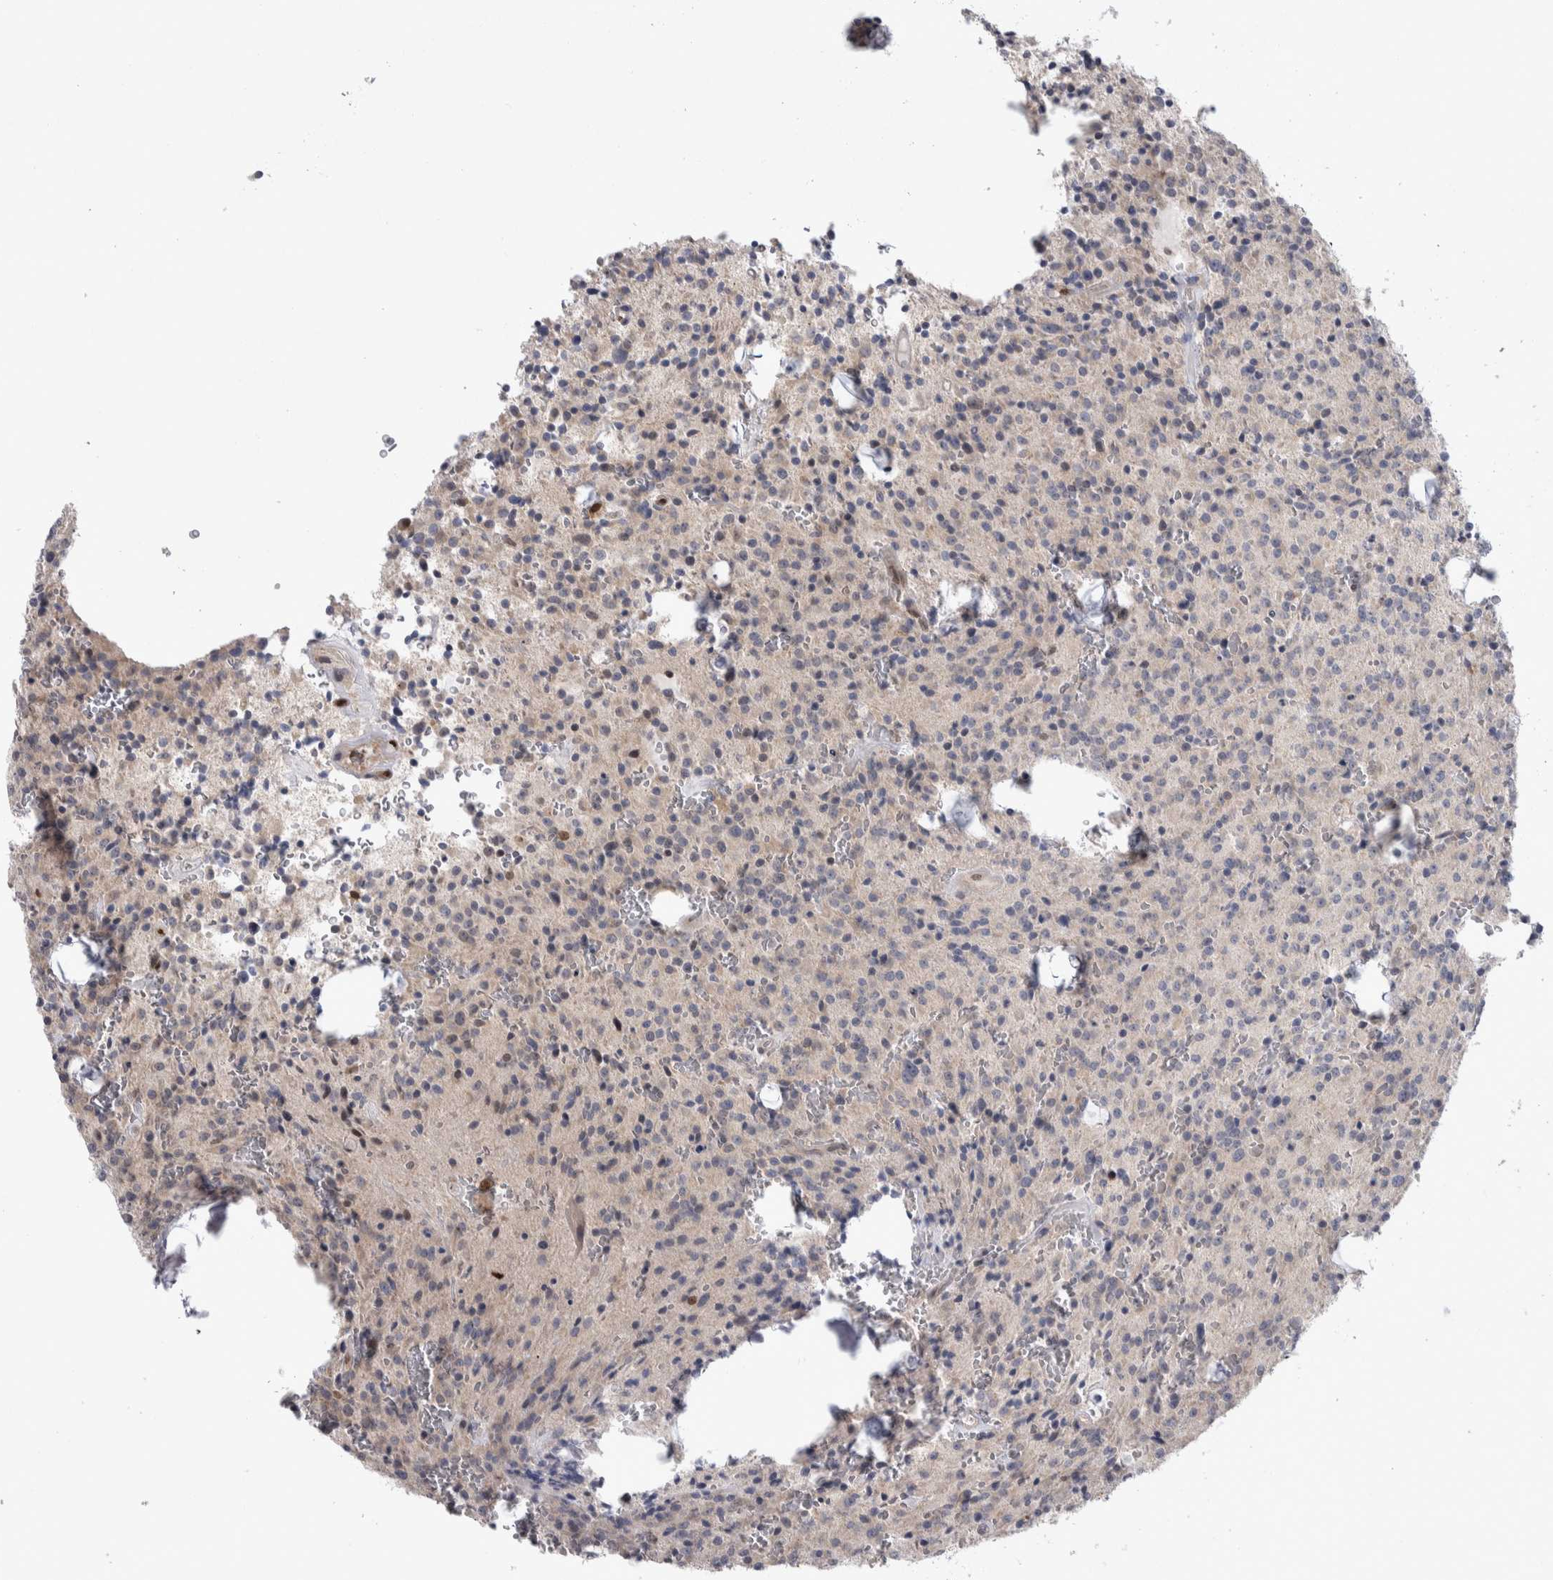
{"staining": {"intensity": "weak", "quantity": "<25%", "location": "cytoplasmic/membranous"}, "tissue": "glioma", "cell_type": "Tumor cells", "image_type": "cancer", "snomed": [{"axis": "morphology", "description": "Glioma, malignant, Low grade"}, {"axis": "topography", "description": "Brain"}], "caption": "A histopathology image of human glioma is negative for staining in tumor cells. (DAB immunohistochemistry visualized using brightfield microscopy, high magnification).", "gene": "TAX1BP1", "patient": {"sex": "male", "age": 58}}